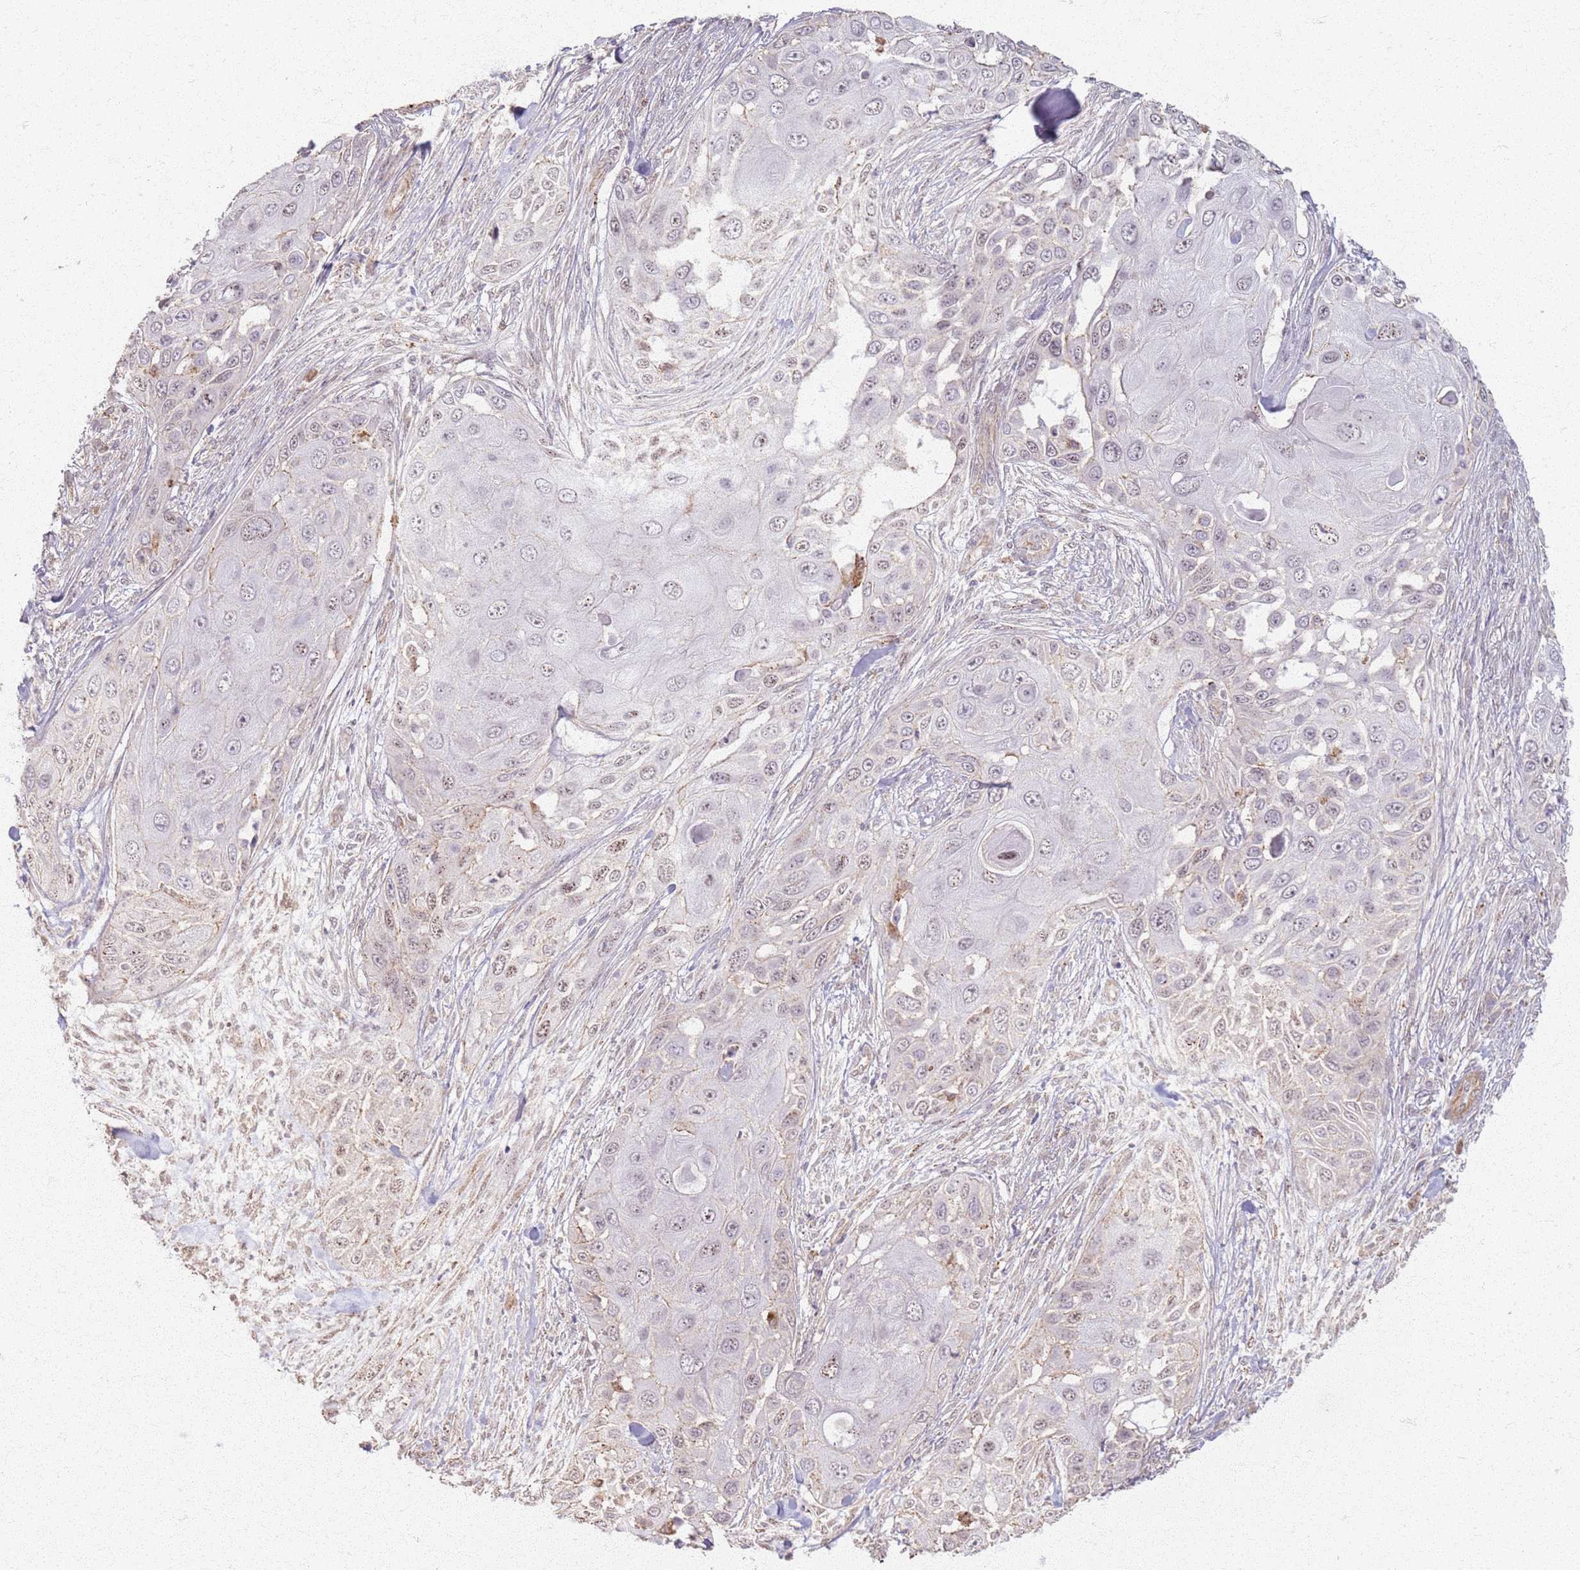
{"staining": {"intensity": "negative", "quantity": "none", "location": "none"}, "tissue": "skin cancer", "cell_type": "Tumor cells", "image_type": "cancer", "snomed": [{"axis": "morphology", "description": "Squamous cell carcinoma, NOS"}, {"axis": "topography", "description": "Skin"}], "caption": "IHC histopathology image of human squamous cell carcinoma (skin) stained for a protein (brown), which reveals no staining in tumor cells.", "gene": "KCNA5", "patient": {"sex": "female", "age": 44}}